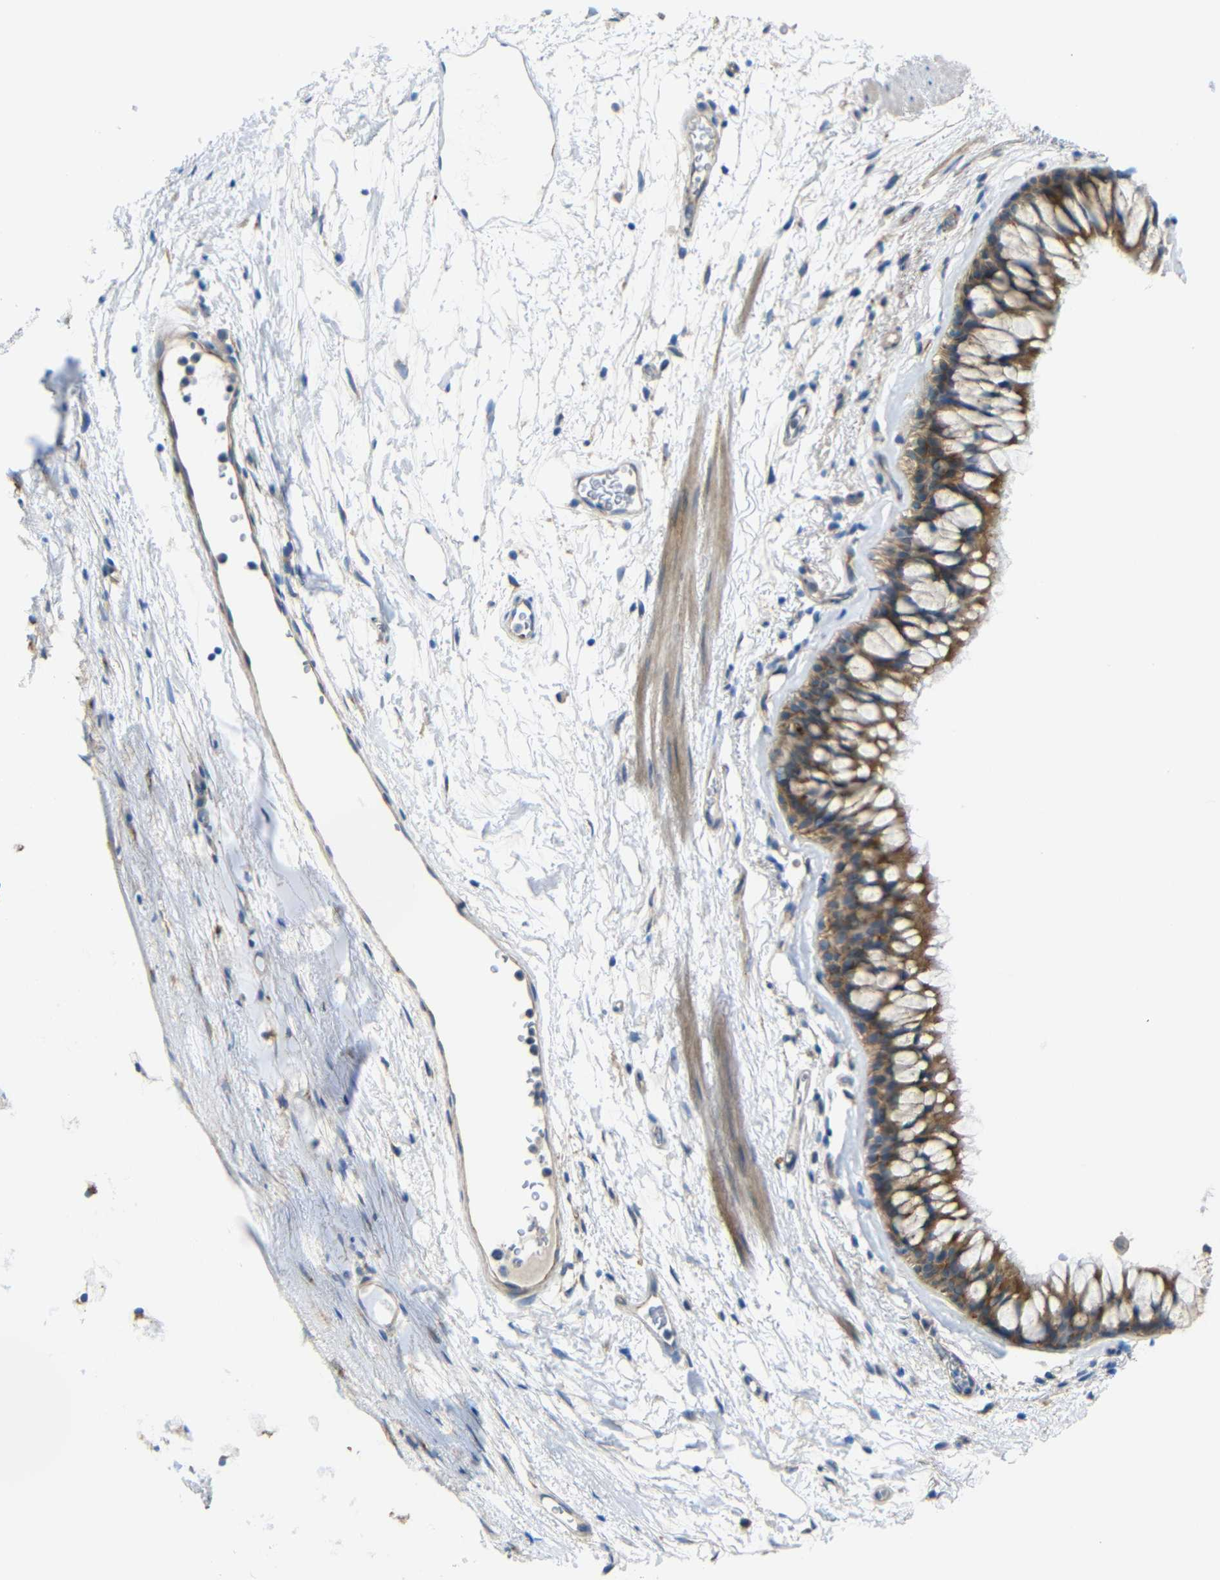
{"staining": {"intensity": "moderate", "quantity": ">75%", "location": "cytoplasmic/membranous"}, "tissue": "bronchus", "cell_type": "Respiratory epithelial cells", "image_type": "normal", "snomed": [{"axis": "morphology", "description": "Normal tissue, NOS"}, {"axis": "topography", "description": "Cartilage tissue"}, {"axis": "topography", "description": "Bronchus"}], "caption": "DAB immunohistochemical staining of benign bronchus displays moderate cytoplasmic/membranous protein staining in about >75% of respiratory epithelial cells. The staining was performed using DAB (3,3'-diaminobenzidine) to visualize the protein expression in brown, while the nuclei were stained in blue with hematoxylin (Magnification: 20x).", "gene": "SYPL1", "patient": {"sex": "female", "age": 53}}